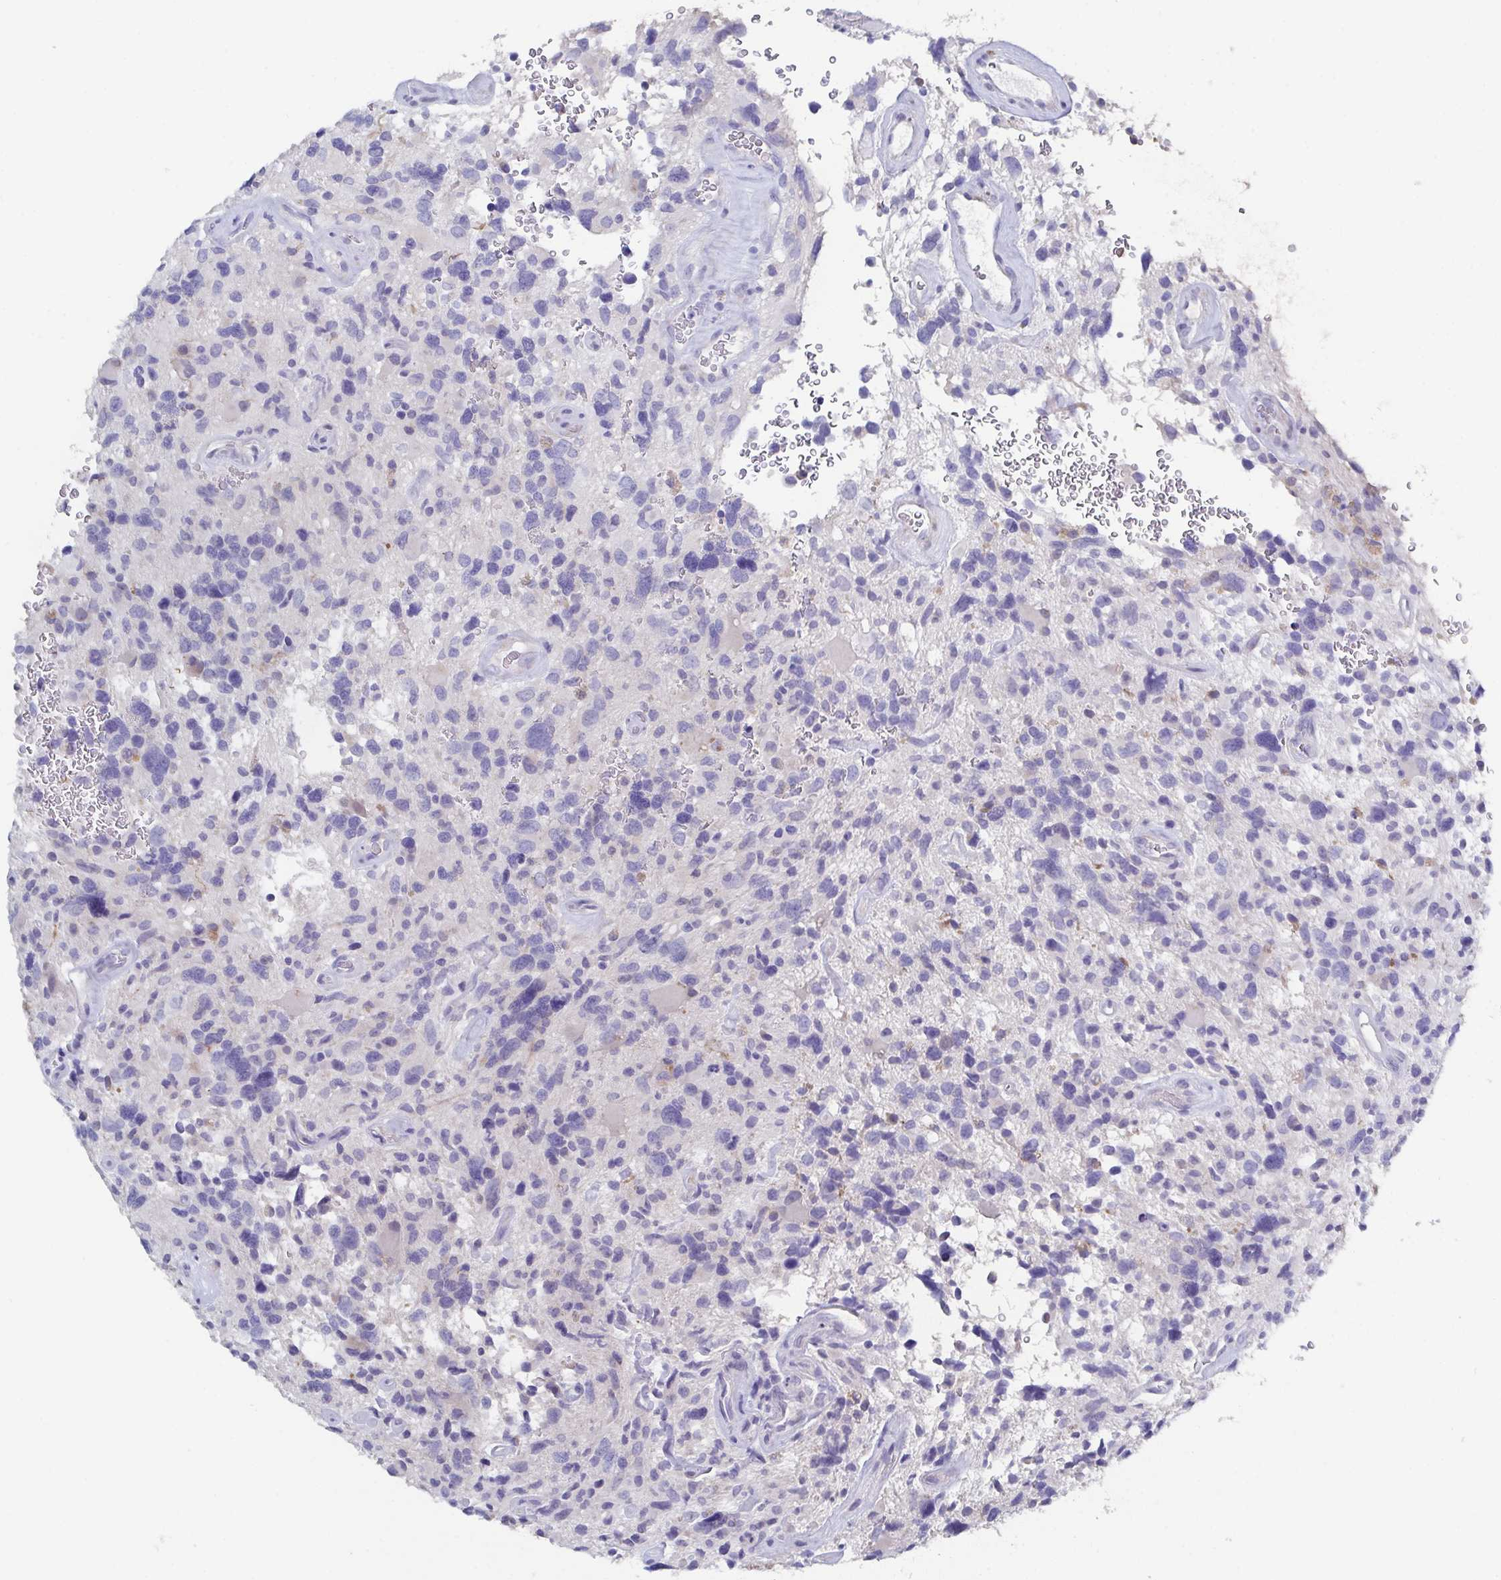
{"staining": {"intensity": "negative", "quantity": "none", "location": "none"}, "tissue": "glioma", "cell_type": "Tumor cells", "image_type": "cancer", "snomed": [{"axis": "morphology", "description": "Glioma, malignant, High grade"}, {"axis": "topography", "description": "Brain"}], "caption": "Malignant high-grade glioma stained for a protein using immunohistochemistry (IHC) demonstrates no staining tumor cells.", "gene": "SSC4D", "patient": {"sex": "male", "age": 49}}